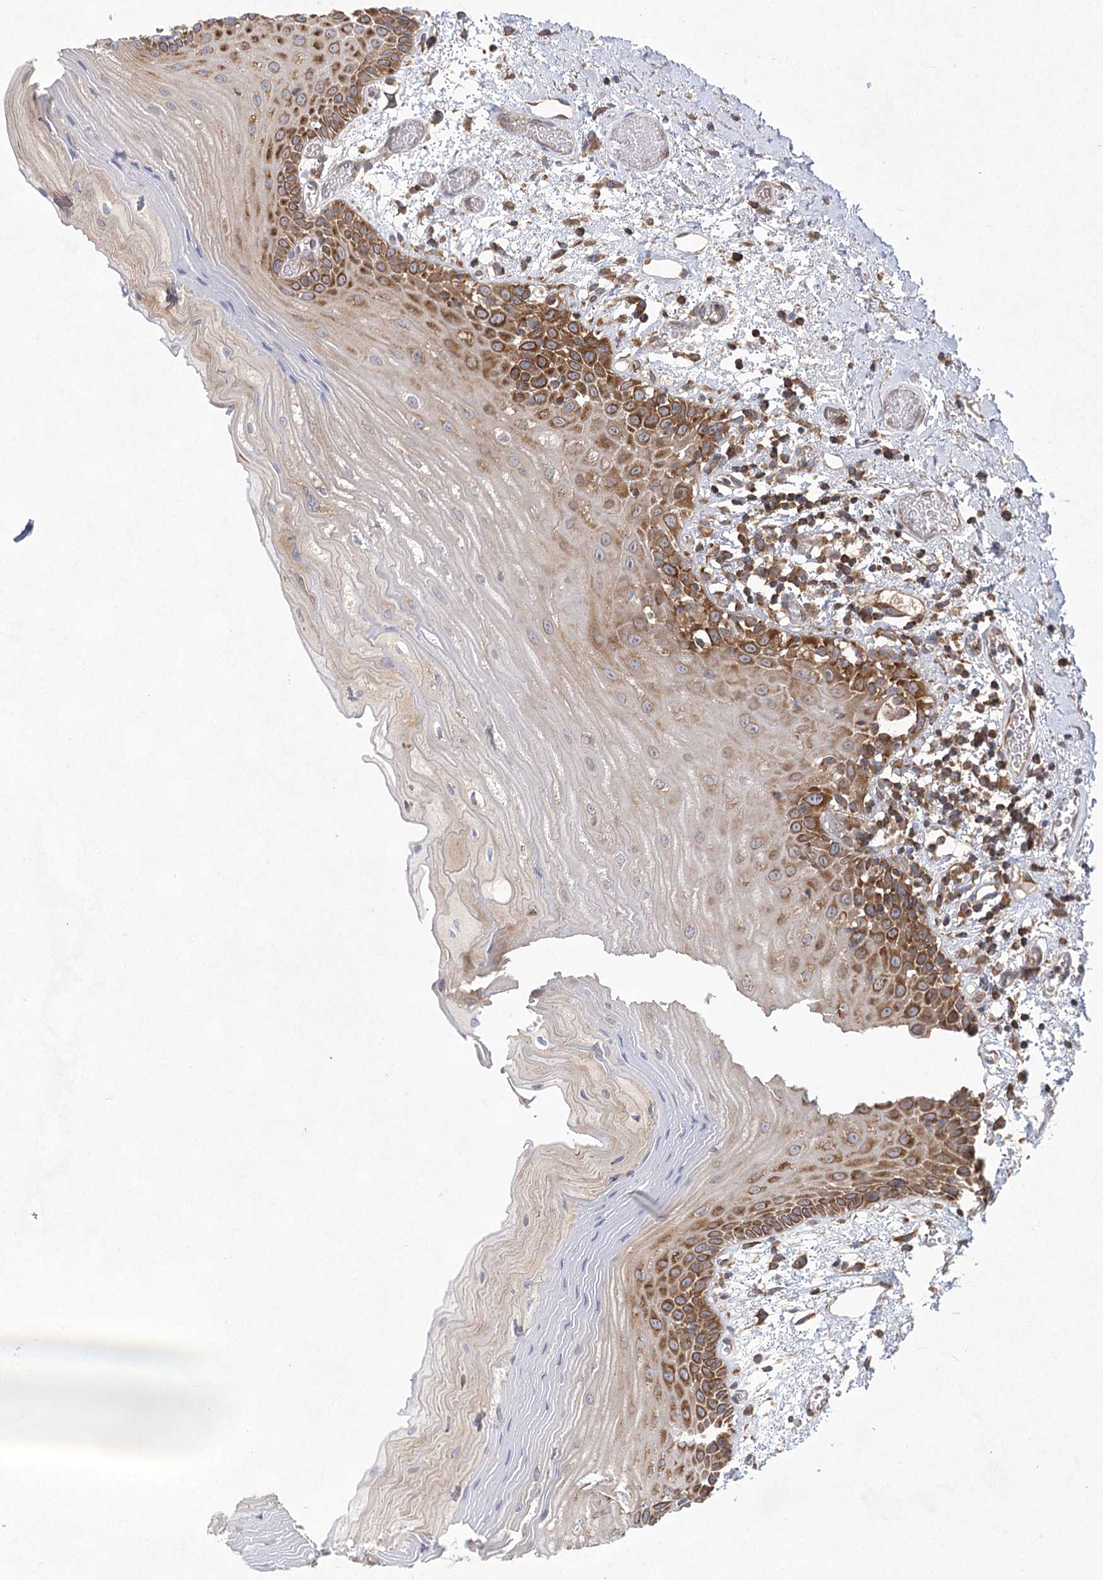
{"staining": {"intensity": "strong", "quantity": "25%-75%", "location": "cytoplasmic/membranous"}, "tissue": "oral mucosa", "cell_type": "Squamous epithelial cells", "image_type": "normal", "snomed": [{"axis": "morphology", "description": "Normal tissue, NOS"}, {"axis": "topography", "description": "Oral tissue"}], "caption": "Protein staining of benign oral mucosa displays strong cytoplasmic/membranous expression in about 25%-75% of squamous epithelial cells.", "gene": "EIF3A", "patient": {"sex": "male", "age": 52}}